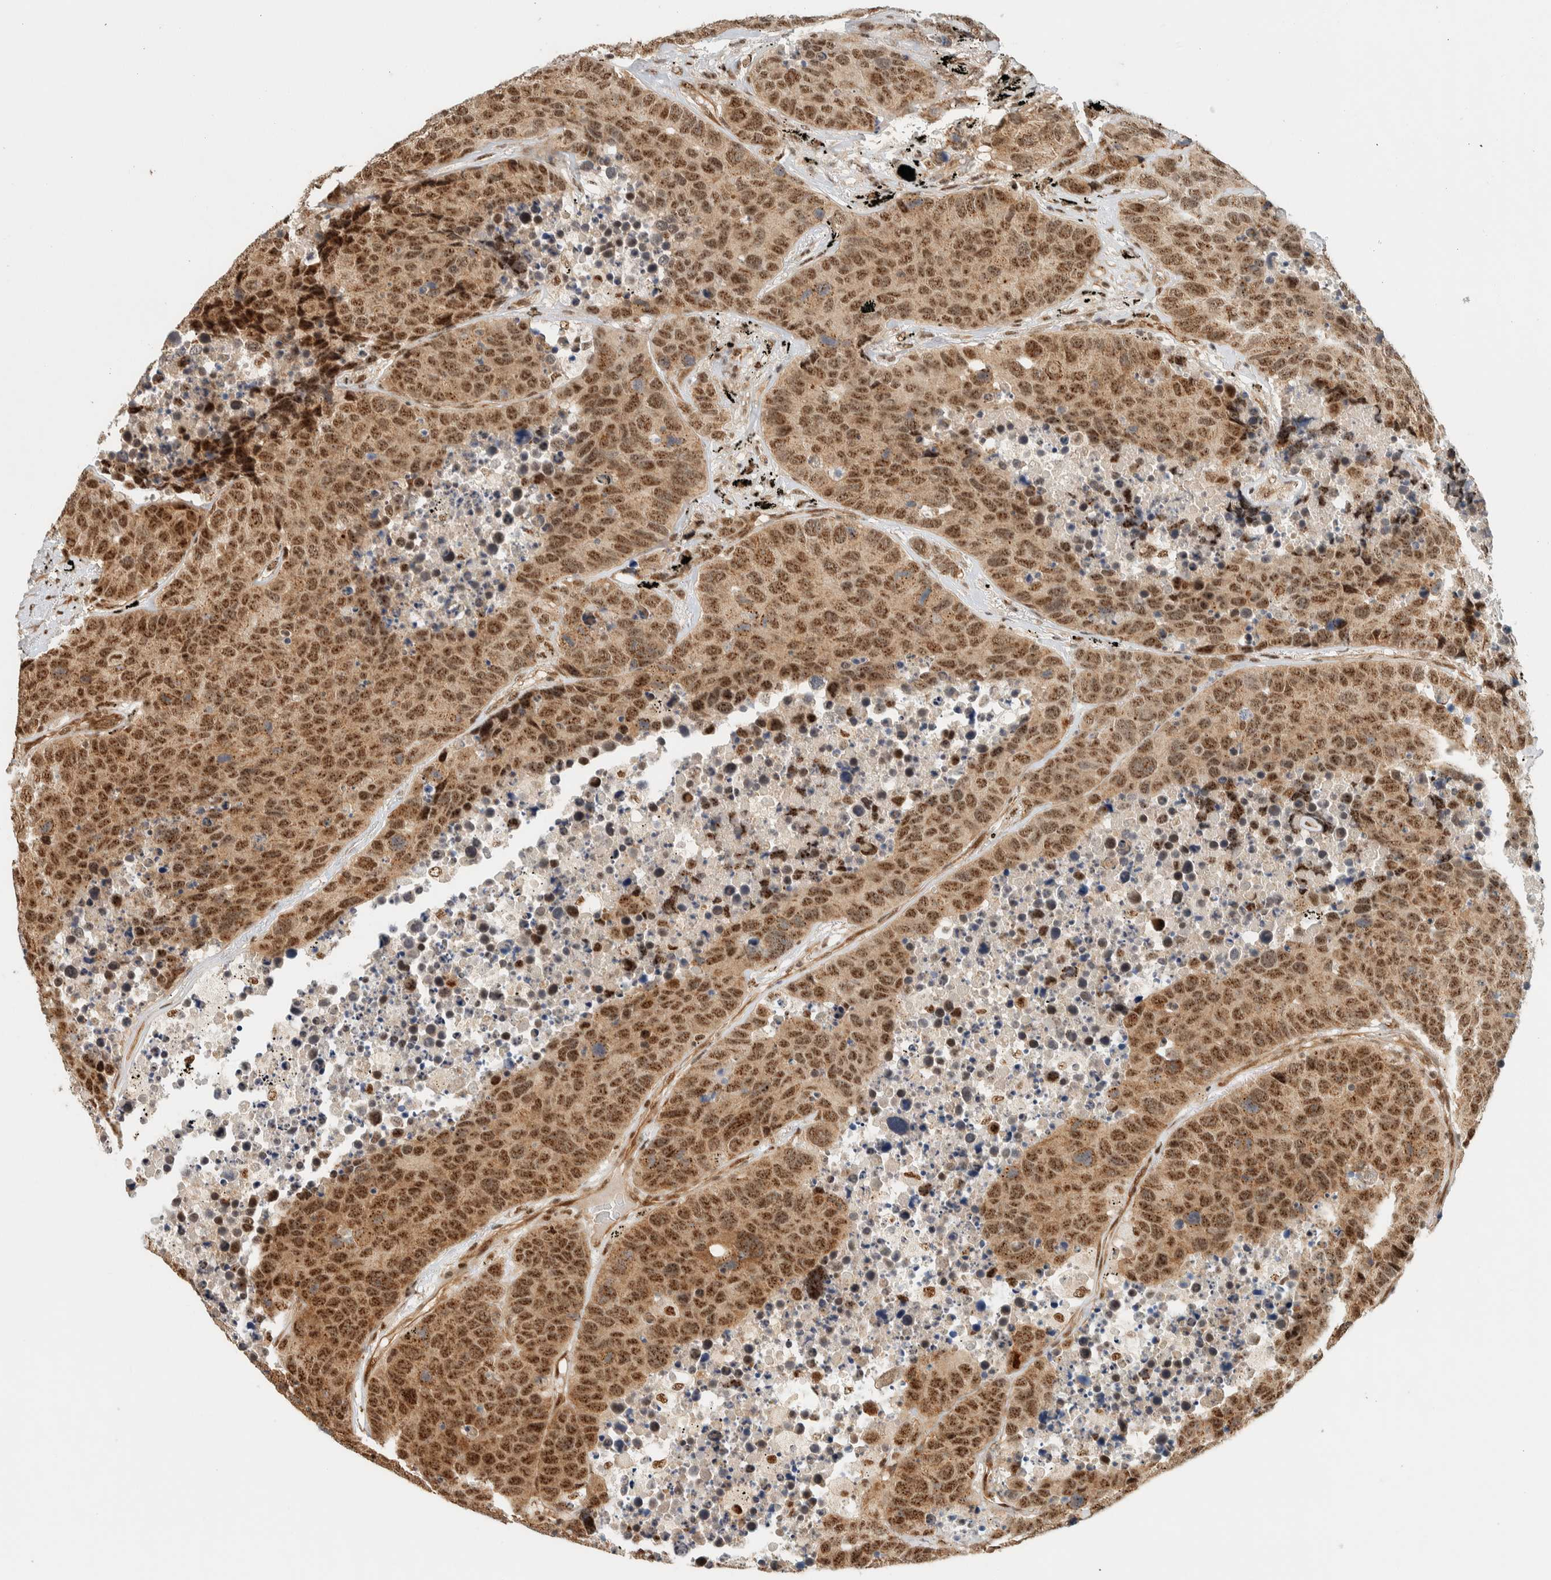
{"staining": {"intensity": "moderate", "quantity": ">75%", "location": "nuclear"}, "tissue": "carcinoid", "cell_type": "Tumor cells", "image_type": "cancer", "snomed": [{"axis": "morphology", "description": "Carcinoid, malignant, NOS"}, {"axis": "topography", "description": "Lung"}], "caption": "Tumor cells show moderate nuclear positivity in approximately >75% of cells in carcinoid.", "gene": "SIK1", "patient": {"sex": "male", "age": 60}}